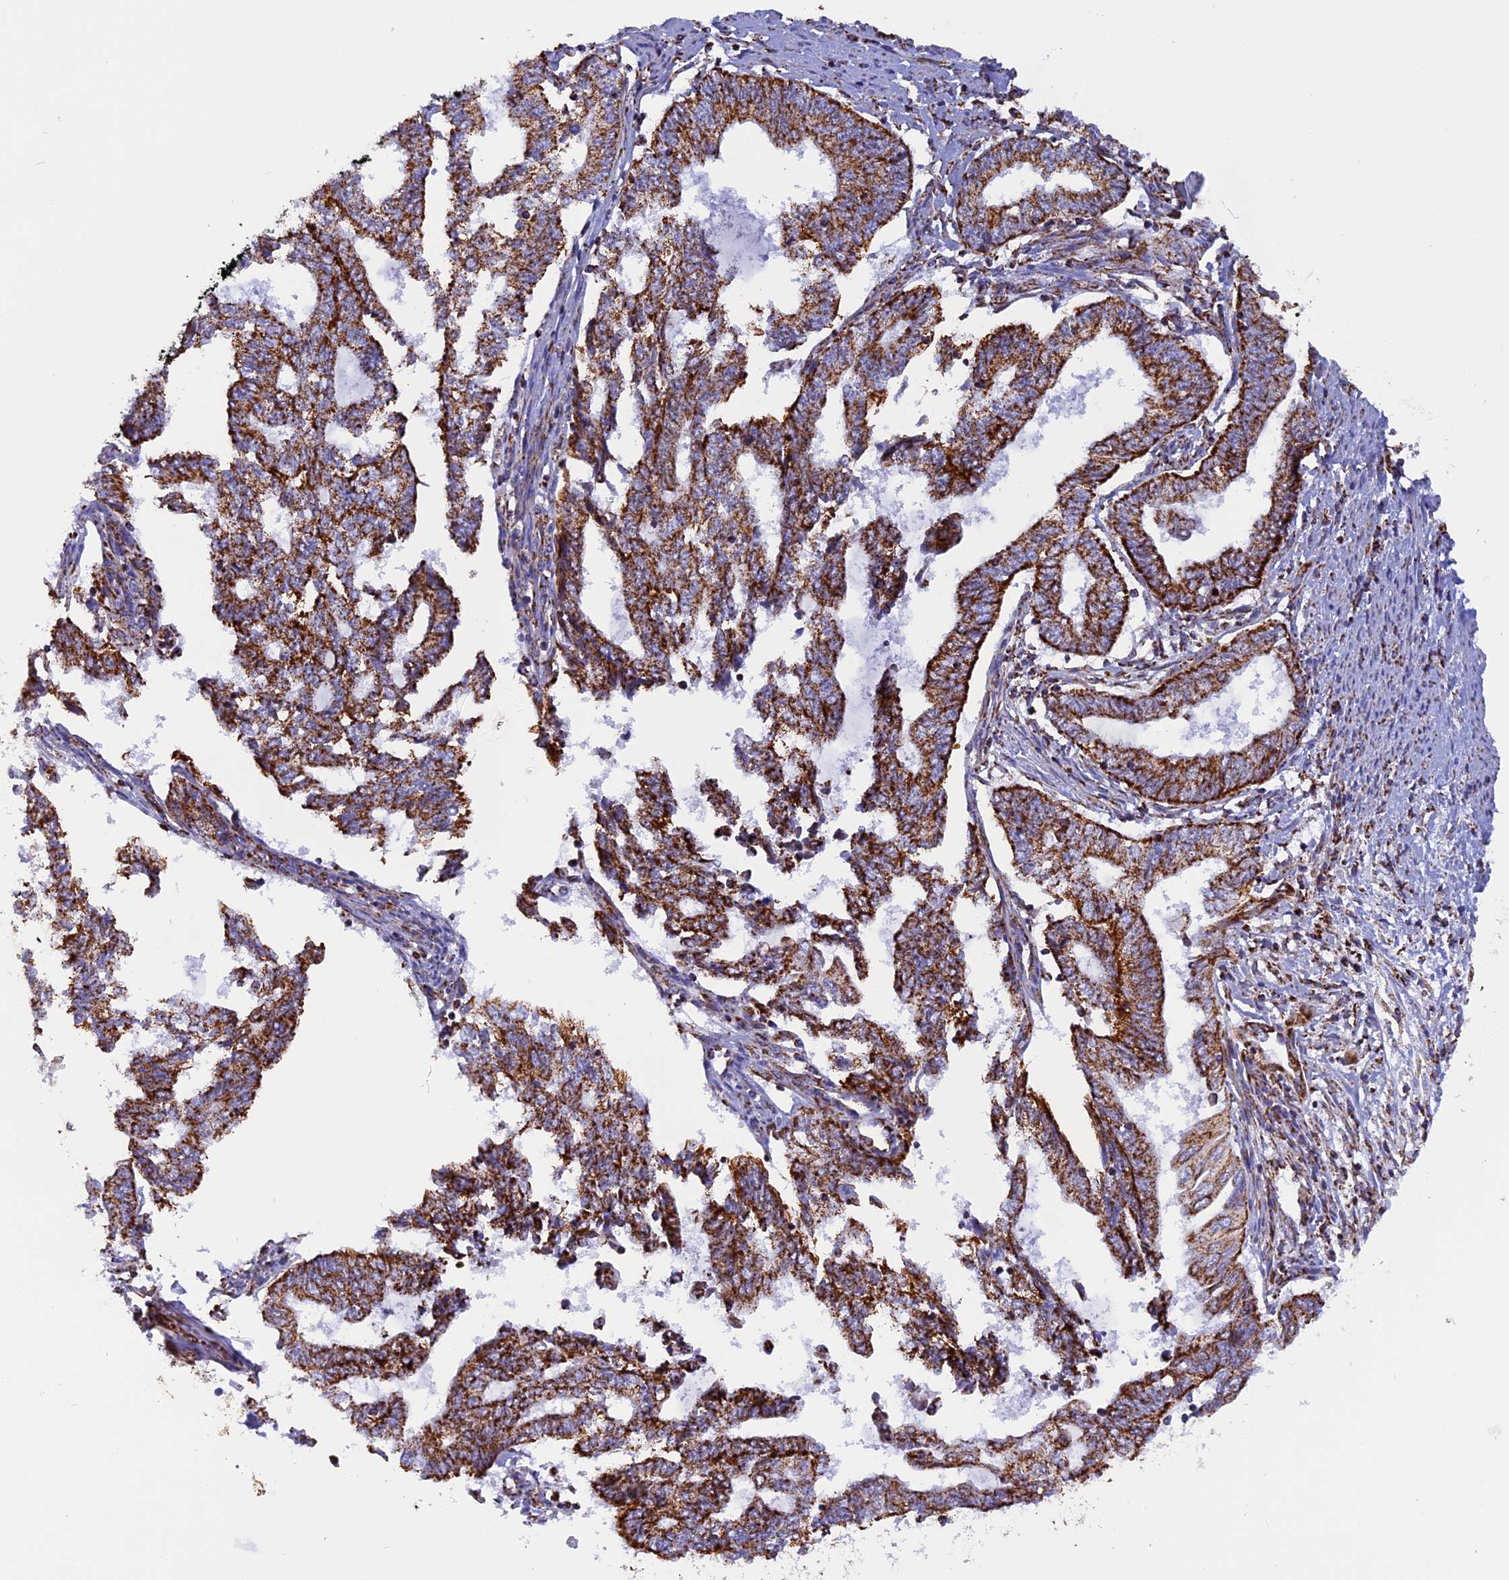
{"staining": {"intensity": "strong", "quantity": ">75%", "location": "cytoplasmic/membranous"}, "tissue": "endometrial cancer", "cell_type": "Tumor cells", "image_type": "cancer", "snomed": [{"axis": "morphology", "description": "Adenocarcinoma, NOS"}, {"axis": "topography", "description": "Uterus"}, {"axis": "topography", "description": "Endometrium"}], "caption": "Endometrial cancer stained with DAB IHC shows high levels of strong cytoplasmic/membranous positivity in about >75% of tumor cells.", "gene": "KCNG1", "patient": {"sex": "female", "age": 70}}